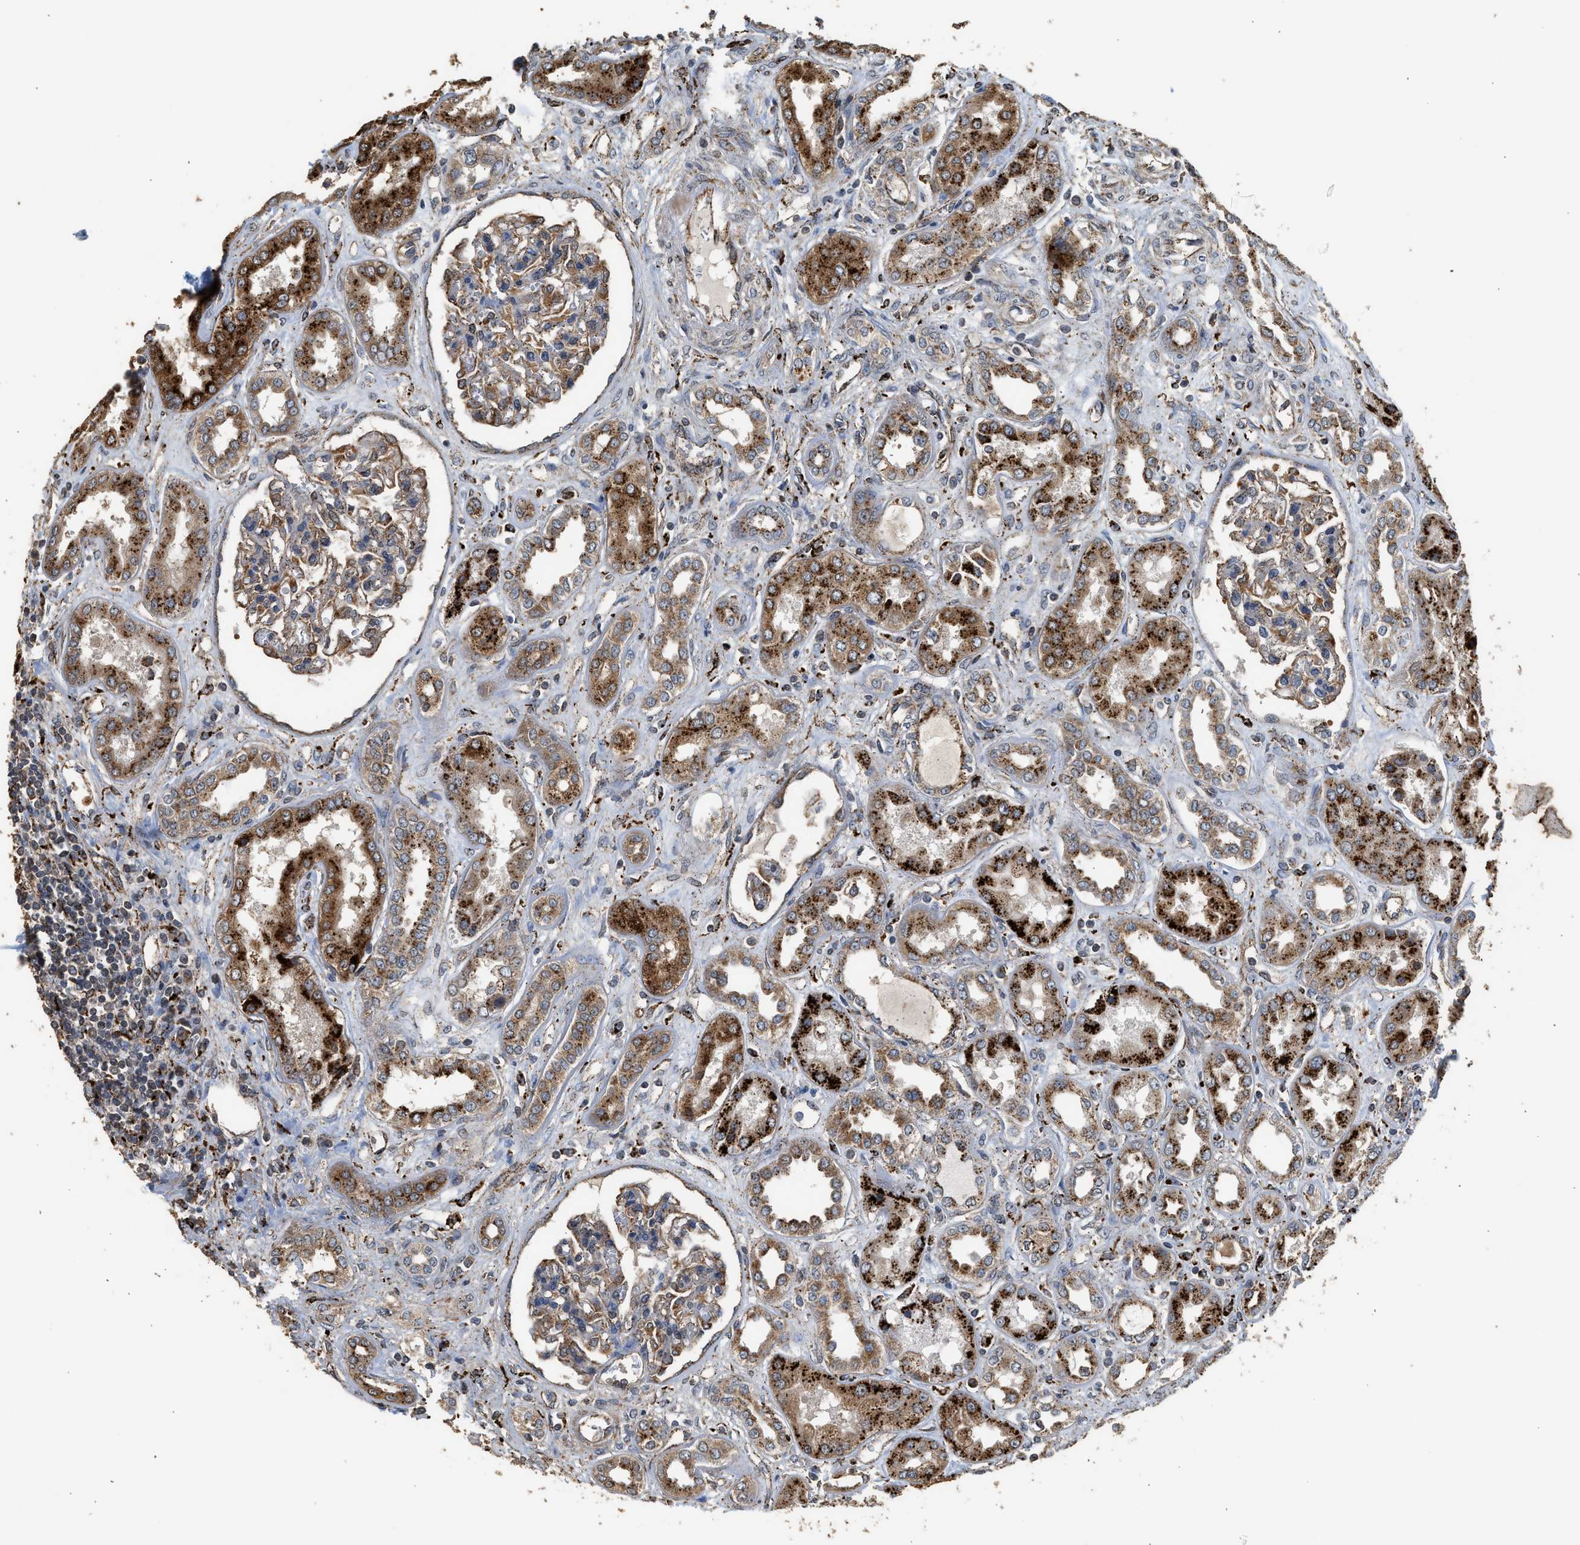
{"staining": {"intensity": "moderate", "quantity": "25%-75%", "location": "cytoplasmic/membranous"}, "tissue": "kidney", "cell_type": "Cells in glomeruli", "image_type": "normal", "snomed": [{"axis": "morphology", "description": "Normal tissue, NOS"}, {"axis": "topography", "description": "Kidney"}], "caption": "This micrograph shows immunohistochemistry staining of unremarkable kidney, with medium moderate cytoplasmic/membranous positivity in approximately 25%-75% of cells in glomeruli.", "gene": "CTSV", "patient": {"sex": "male", "age": 59}}